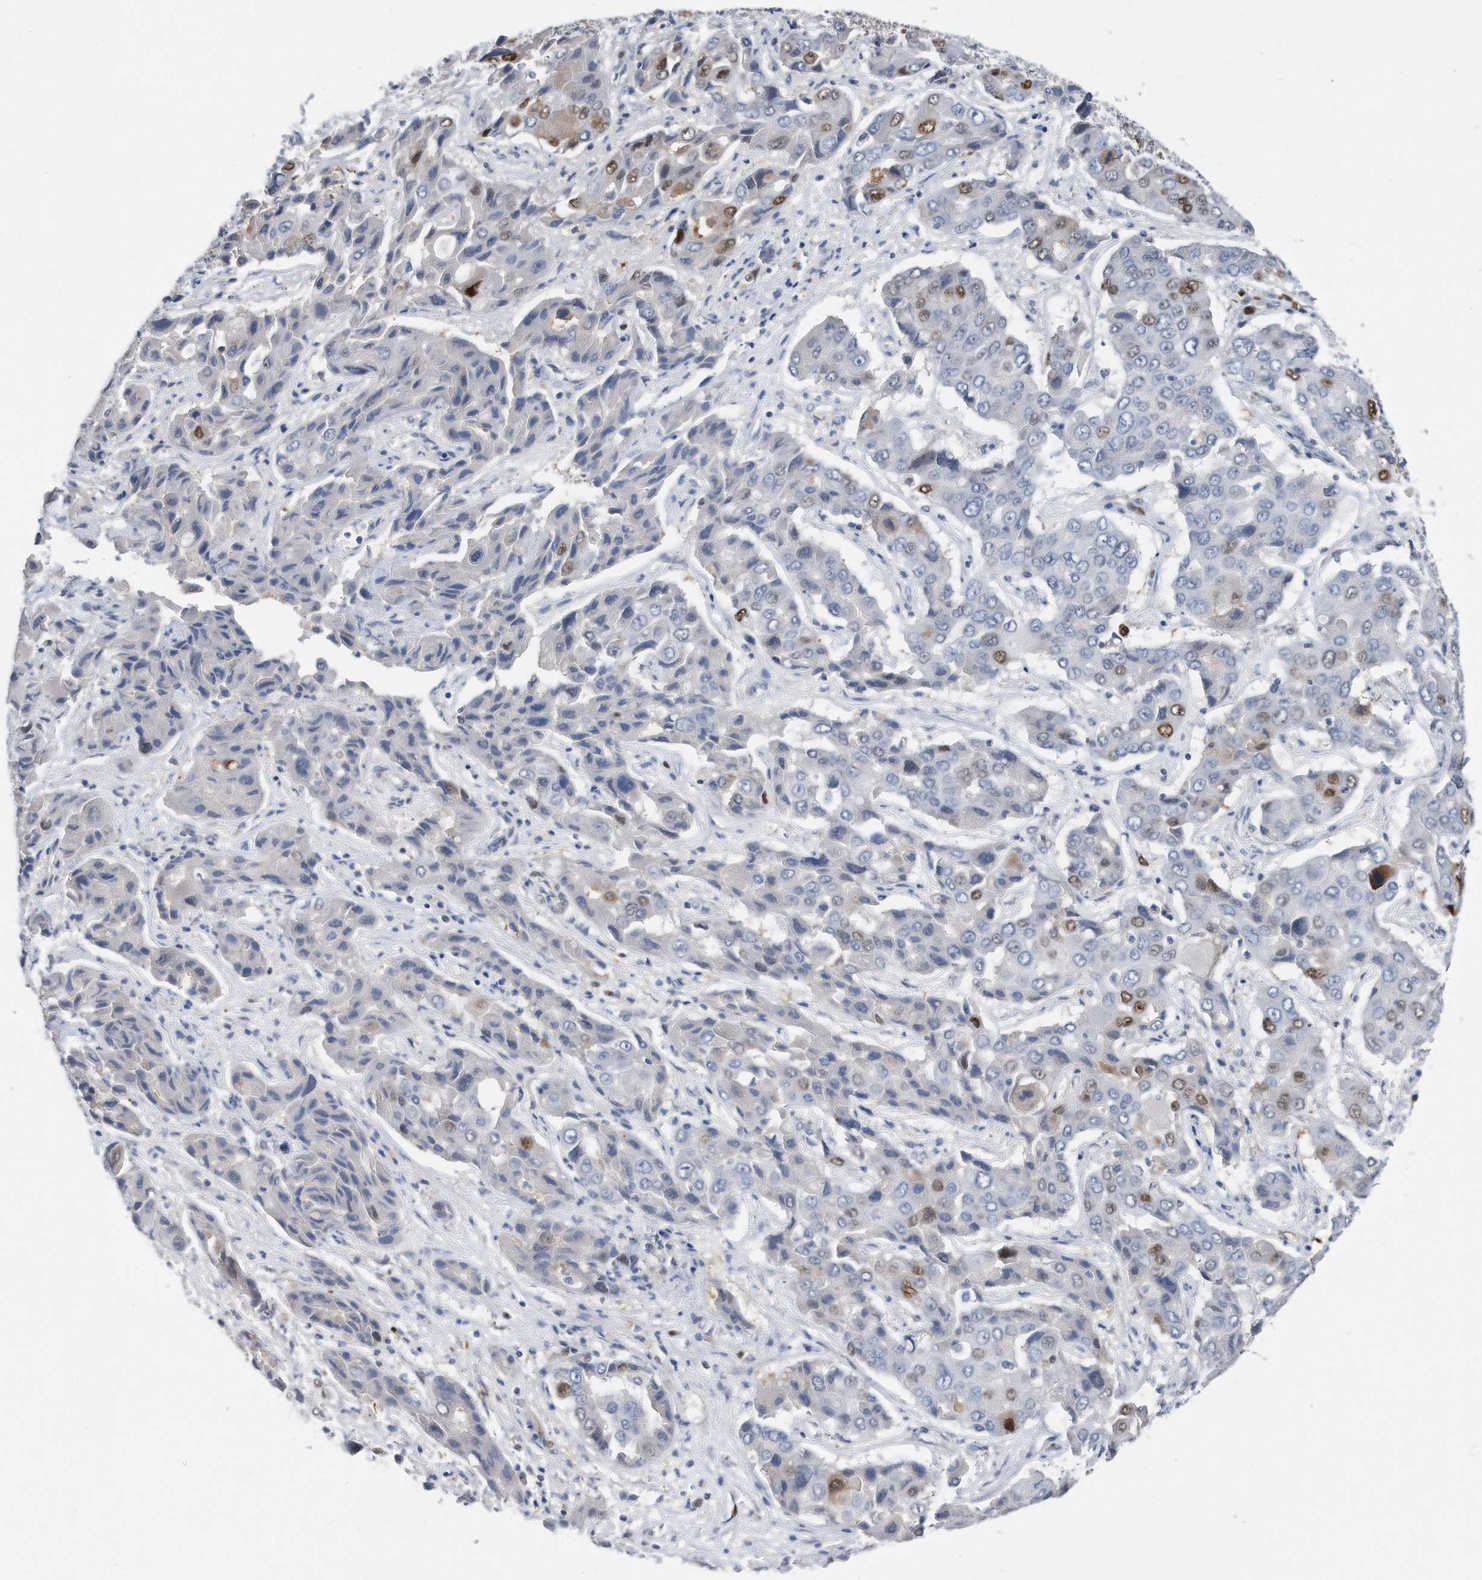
{"staining": {"intensity": "moderate", "quantity": "<25%", "location": "nuclear"}, "tissue": "liver cancer", "cell_type": "Tumor cells", "image_type": "cancer", "snomed": [{"axis": "morphology", "description": "Cholangiocarcinoma"}, {"axis": "topography", "description": "Liver"}], "caption": "DAB immunohistochemical staining of human liver cancer (cholangiocarcinoma) displays moderate nuclear protein positivity in about <25% of tumor cells.", "gene": "PCNA", "patient": {"sex": "male", "age": 67}}